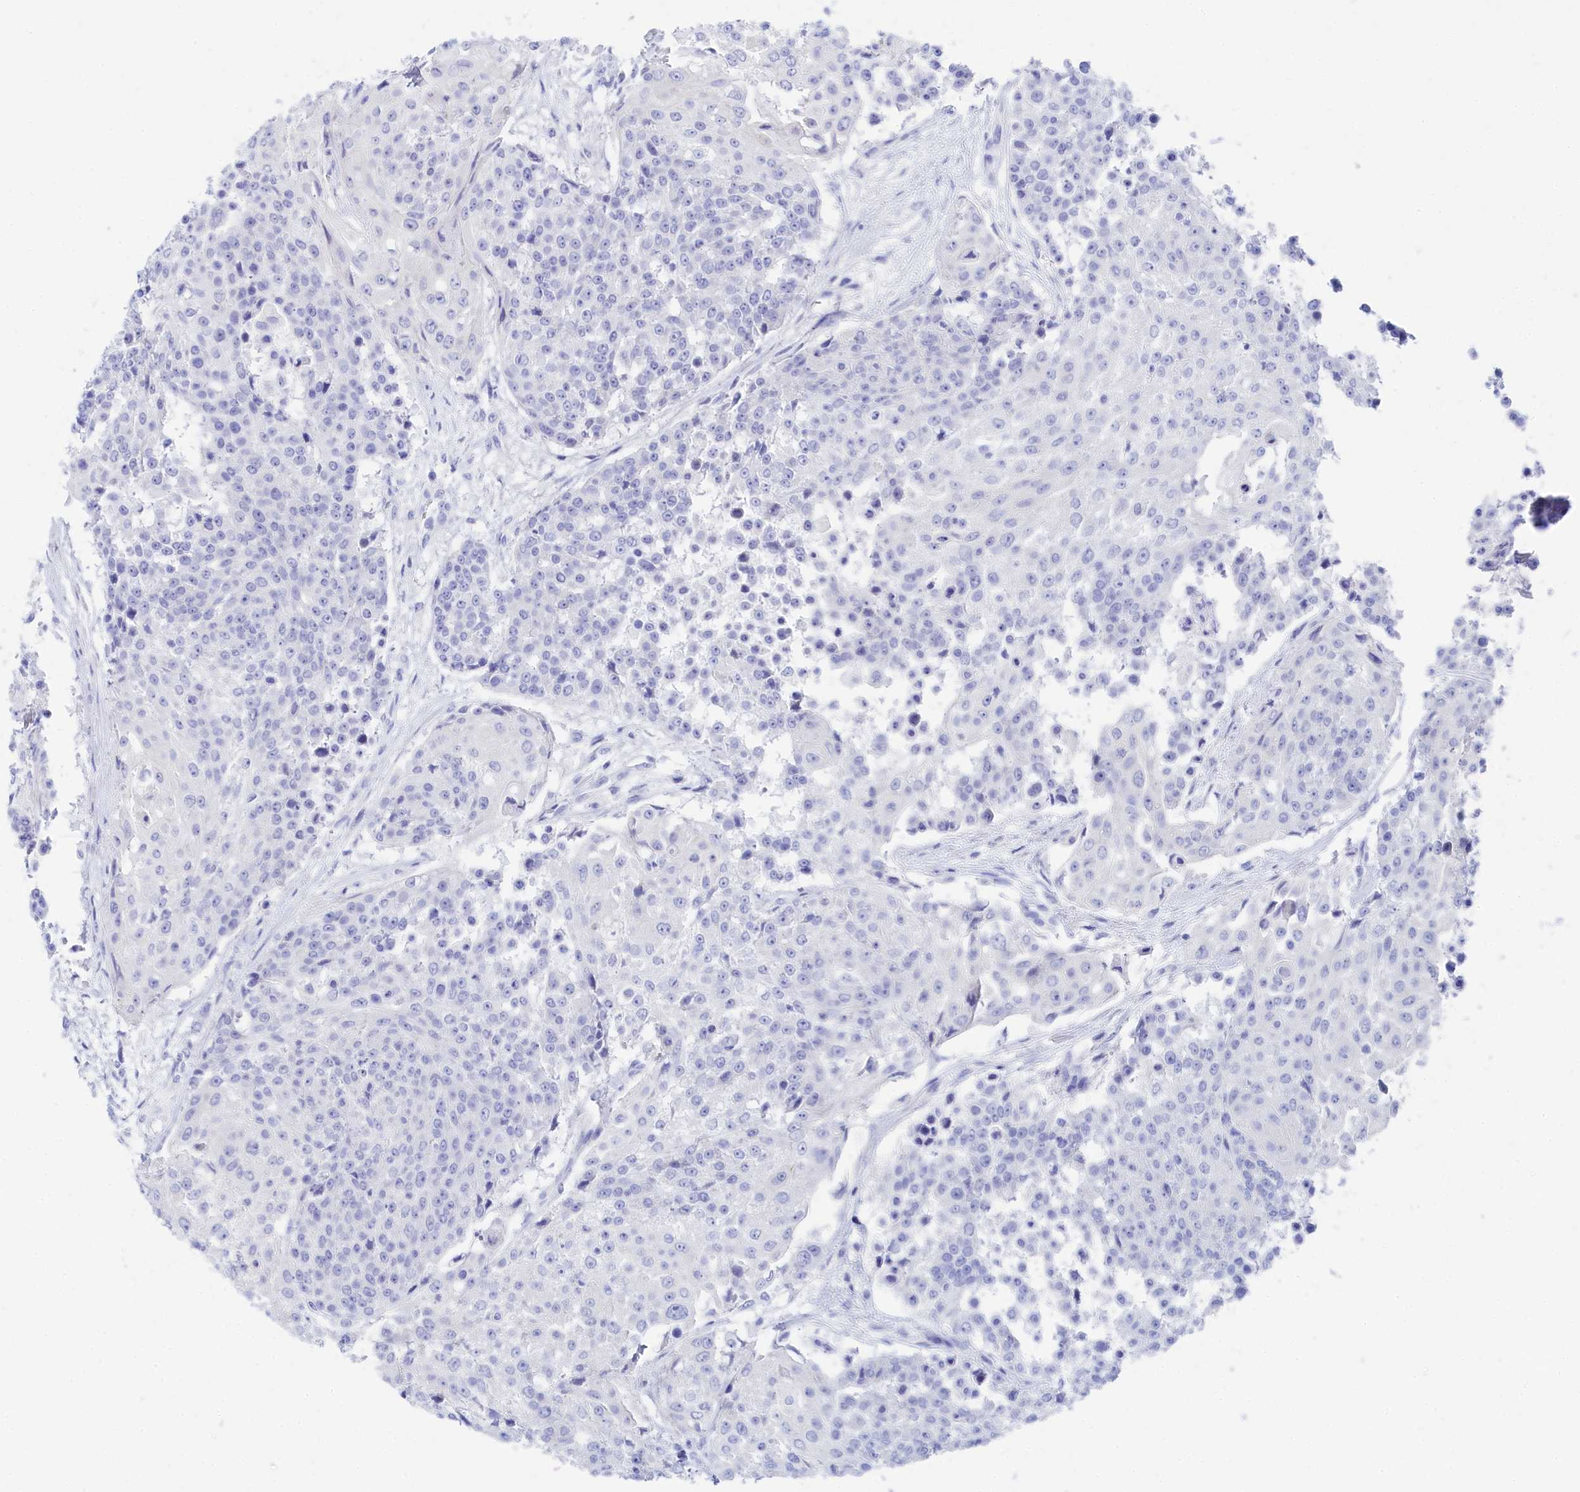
{"staining": {"intensity": "negative", "quantity": "none", "location": "none"}, "tissue": "urothelial cancer", "cell_type": "Tumor cells", "image_type": "cancer", "snomed": [{"axis": "morphology", "description": "Urothelial carcinoma, High grade"}, {"axis": "topography", "description": "Urinary bladder"}], "caption": "Tumor cells are negative for protein expression in human urothelial carcinoma (high-grade).", "gene": "TRIM10", "patient": {"sex": "female", "age": 63}}